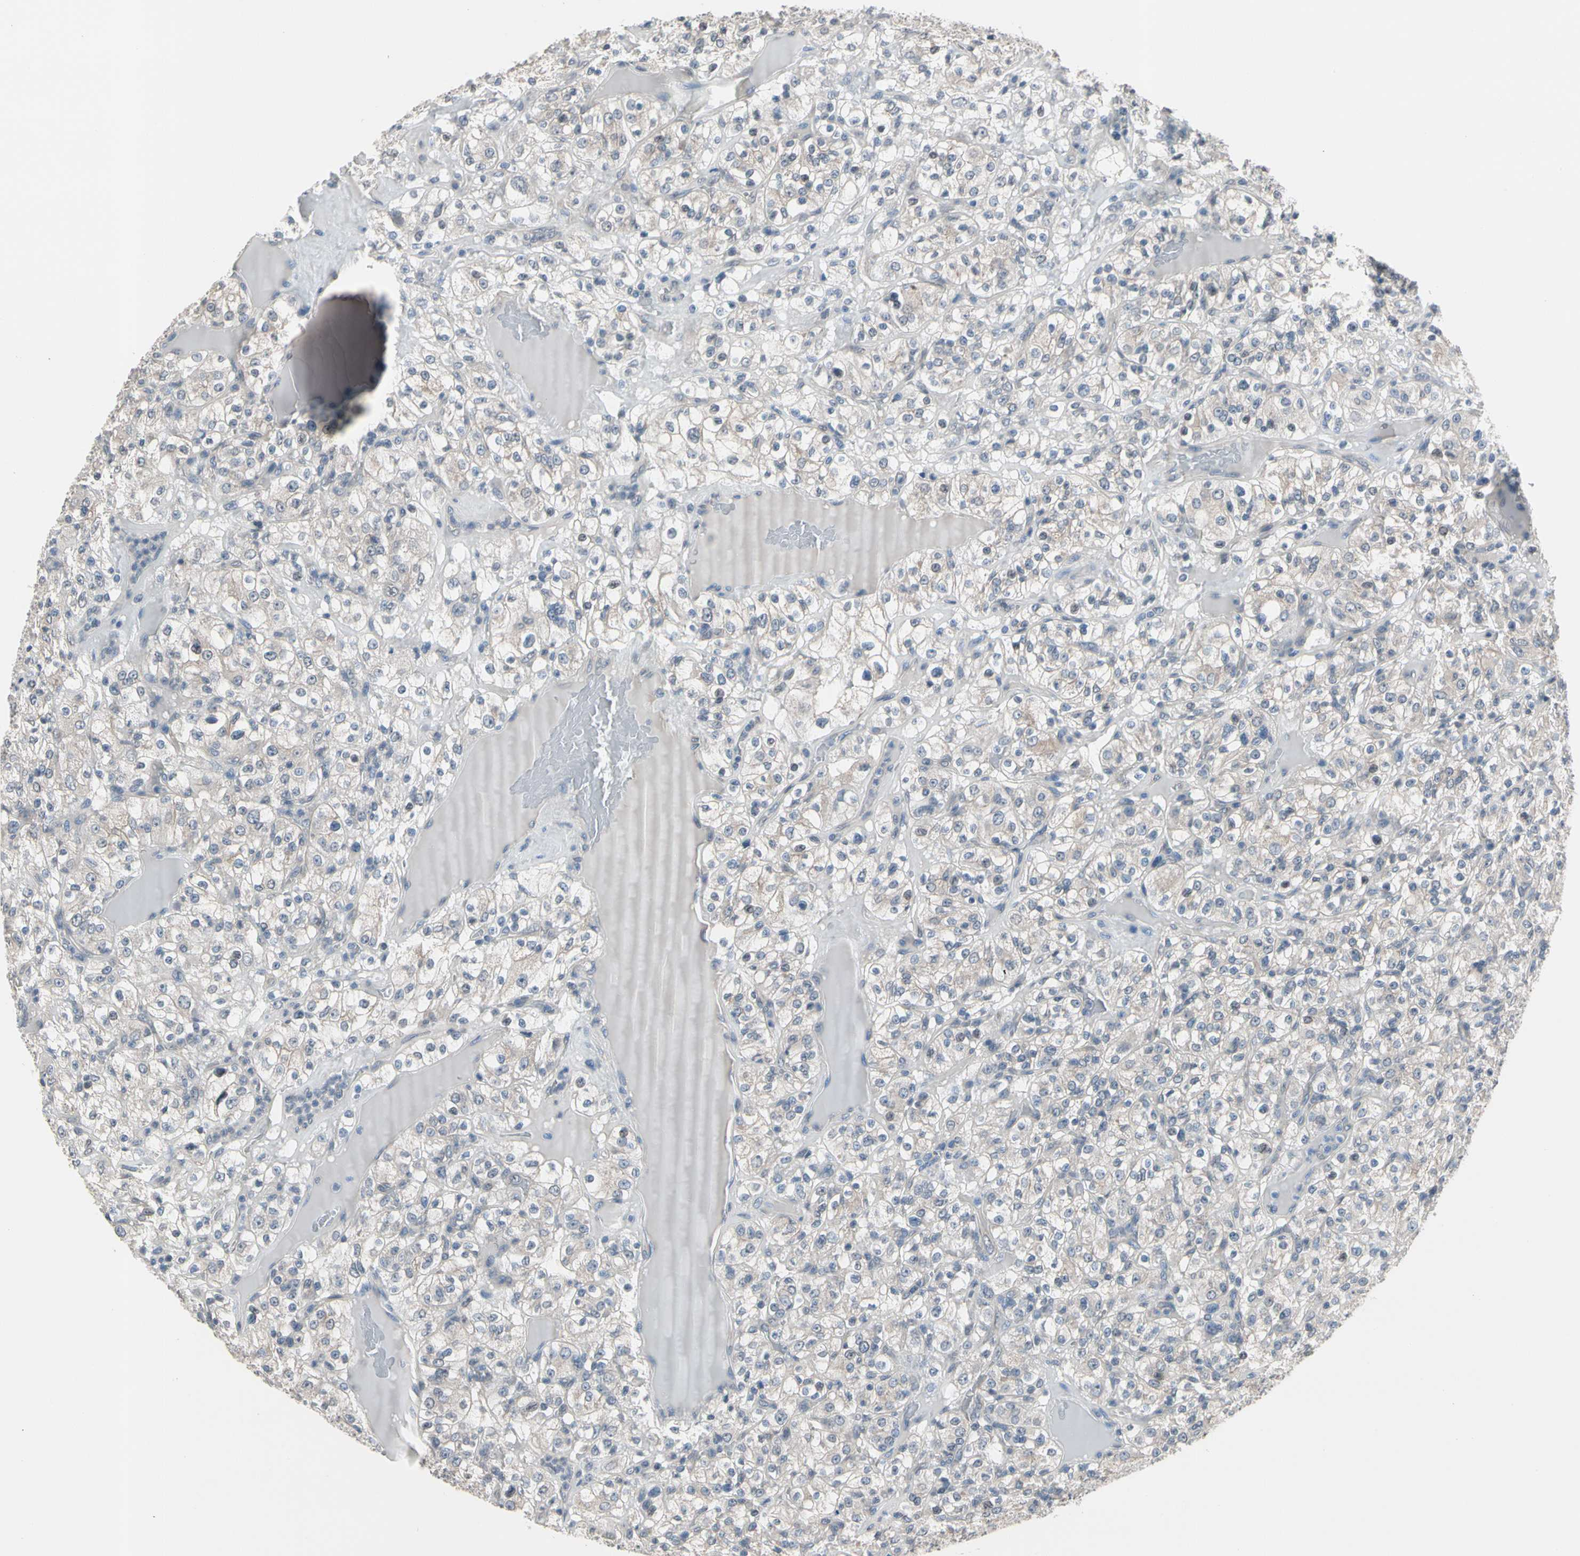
{"staining": {"intensity": "weak", "quantity": "<25%", "location": "cytoplasmic/membranous"}, "tissue": "renal cancer", "cell_type": "Tumor cells", "image_type": "cancer", "snomed": [{"axis": "morphology", "description": "Normal tissue, NOS"}, {"axis": "morphology", "description": "Adenocarcinoma, NOS"}, {"axis": "topography", "description": "Kidney"}], "caption": "Tumor cells are negative for protein expression in human renal cancer (adenocarcinoma).", "gene": "SV2A", "patient": {"sex": "female", "age": 72}}